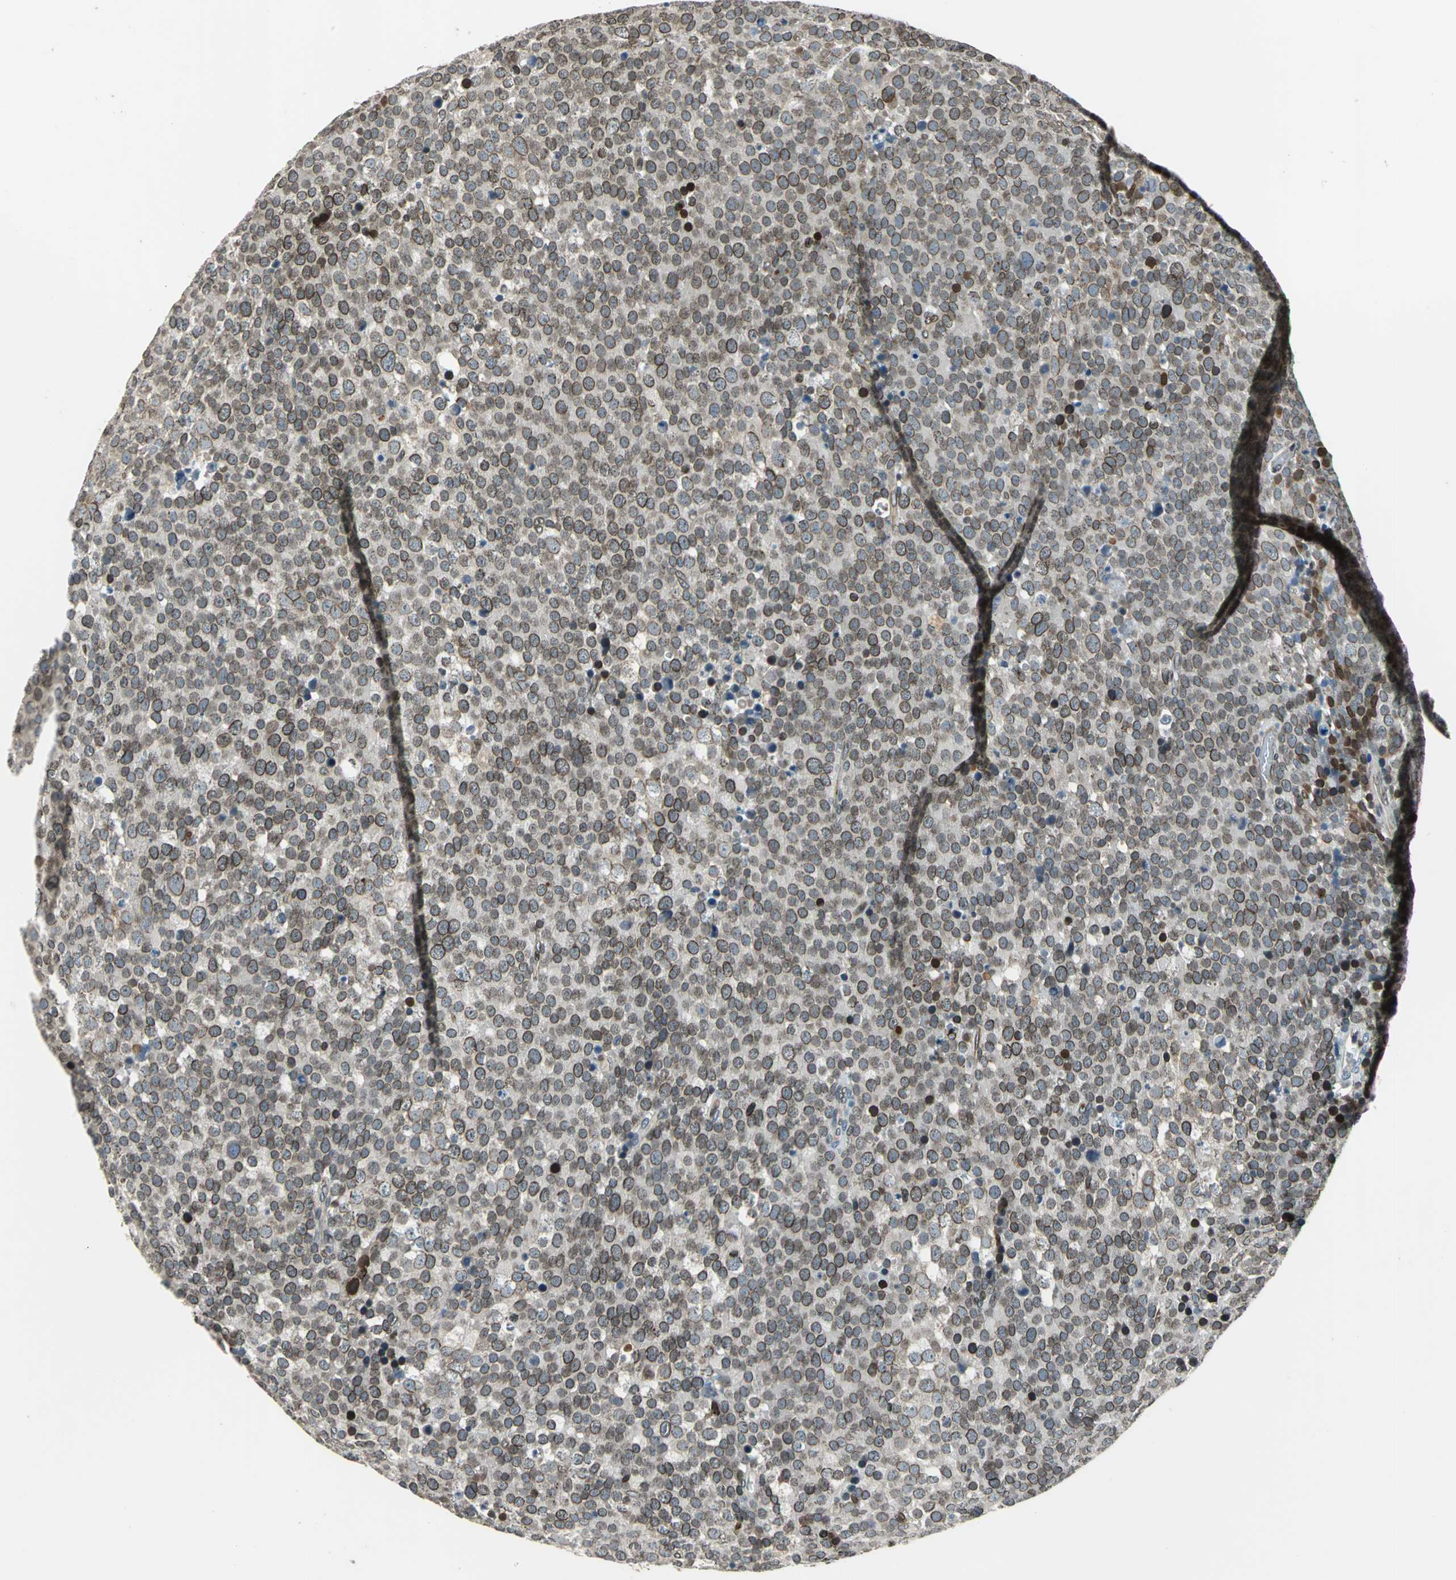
{"staining": {"intensity": "moderate", "quantity": ">75%", "location": "cytoplasmic/membranous,nuclear"}, "tissue": "testis cancer", "cell_type": "Tumor cells", "image_type": "cancer", "snomed": [{"axis": "morphology", "description": "Seminoma, NOS"}, {"axis": "topography", "description": "Testis"}], "caption": "Testis seminoma stained with DAB immunohistochemistry (IHC) reveals medium levels of moderate cytoplasmic/membranous and nuclear staining in about >75% of tumor cells.", "gene": "BRIP1", "patient": {"sex": "male", "age": 71}}